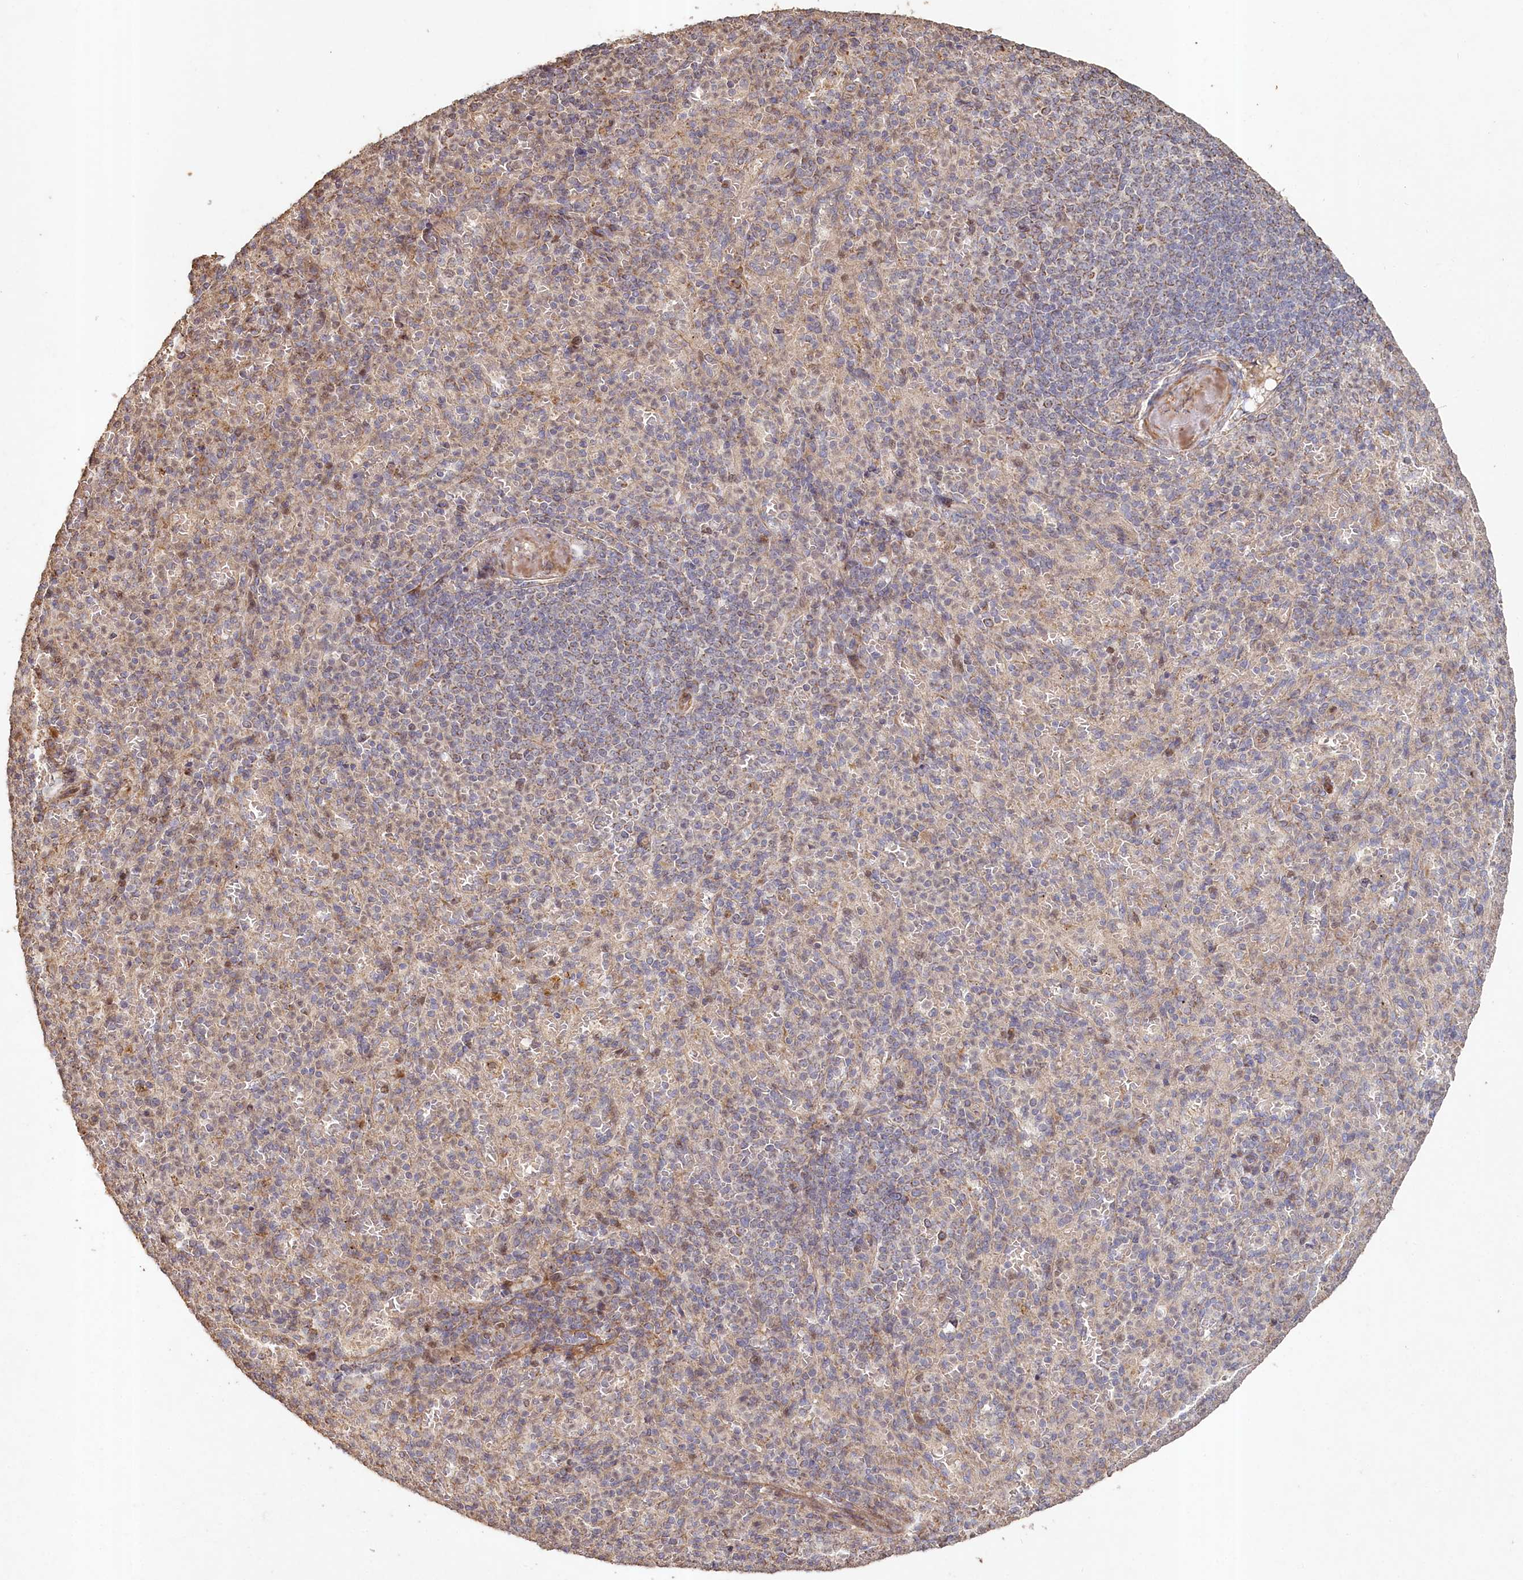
{"staining": {"intensity": "moderate", "quantity": "25%-75%", "location": "cytoplasmic/membranous"}, "tissue": "spleen", "cell_type": "Cells in red pulp", "image_type": "normal", "snomed": [{"axis": "morphology", "description": "Normal tissue, NOS"}, {"axis": "topography", "description": "Spleen"}], "caption": "Protein expression by IHC demonstrates moderate cytoplasmic/membranous expression in approximately 25%-75% of cells in red pulp in unremarkable spleen.", "gene": "HAL", "patient": {"sex": "female", "age": 74}}